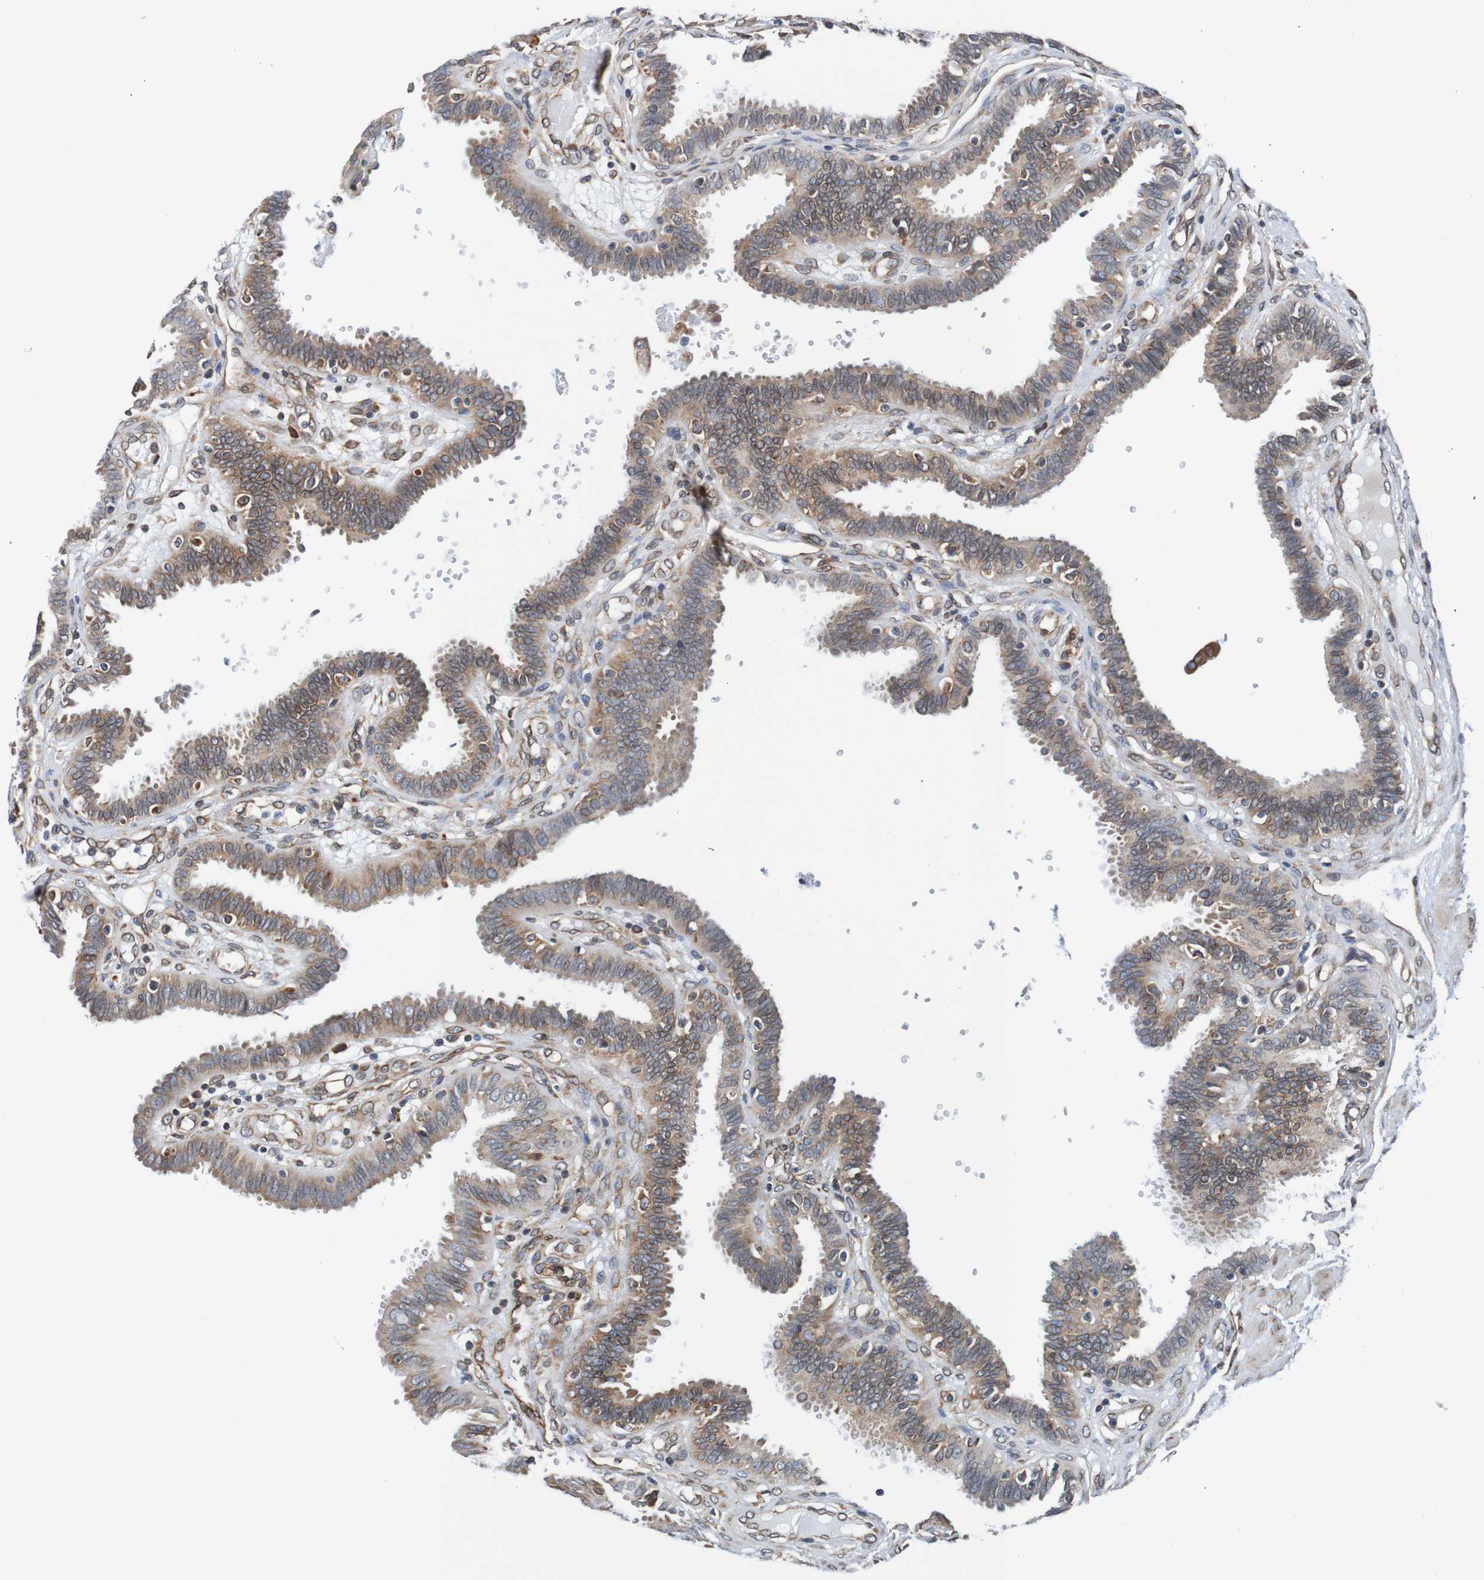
{"staining": {"intensity": "moderate", "quantity": ">75%", "location": "cytoplasmic/membranous,nuclear"}, "tissue": "fallopian tube", "cell_type": "Glandular cells", "image_type": "normal", "snomed": [{"axis": "morphology", "description": "Normal tissue, NOS"}, {"axis": "topography", "description": "Fallopian tube"}], "caption": "A high-resolution histopathology image shows immunohistochemistry staining of normal fallopian tube, which demonstrates moderate cytoplasmic/membranous,nuclear expression in about >75% of glandular cells. Using DAB (3,3'-diaminobenzidine) (brown) and hematoxylin (blue) stains, captured at high magnification using brightfield microscopy.", "gene": "TMEM109", "patient": {"sex": "female", "age": 32}}